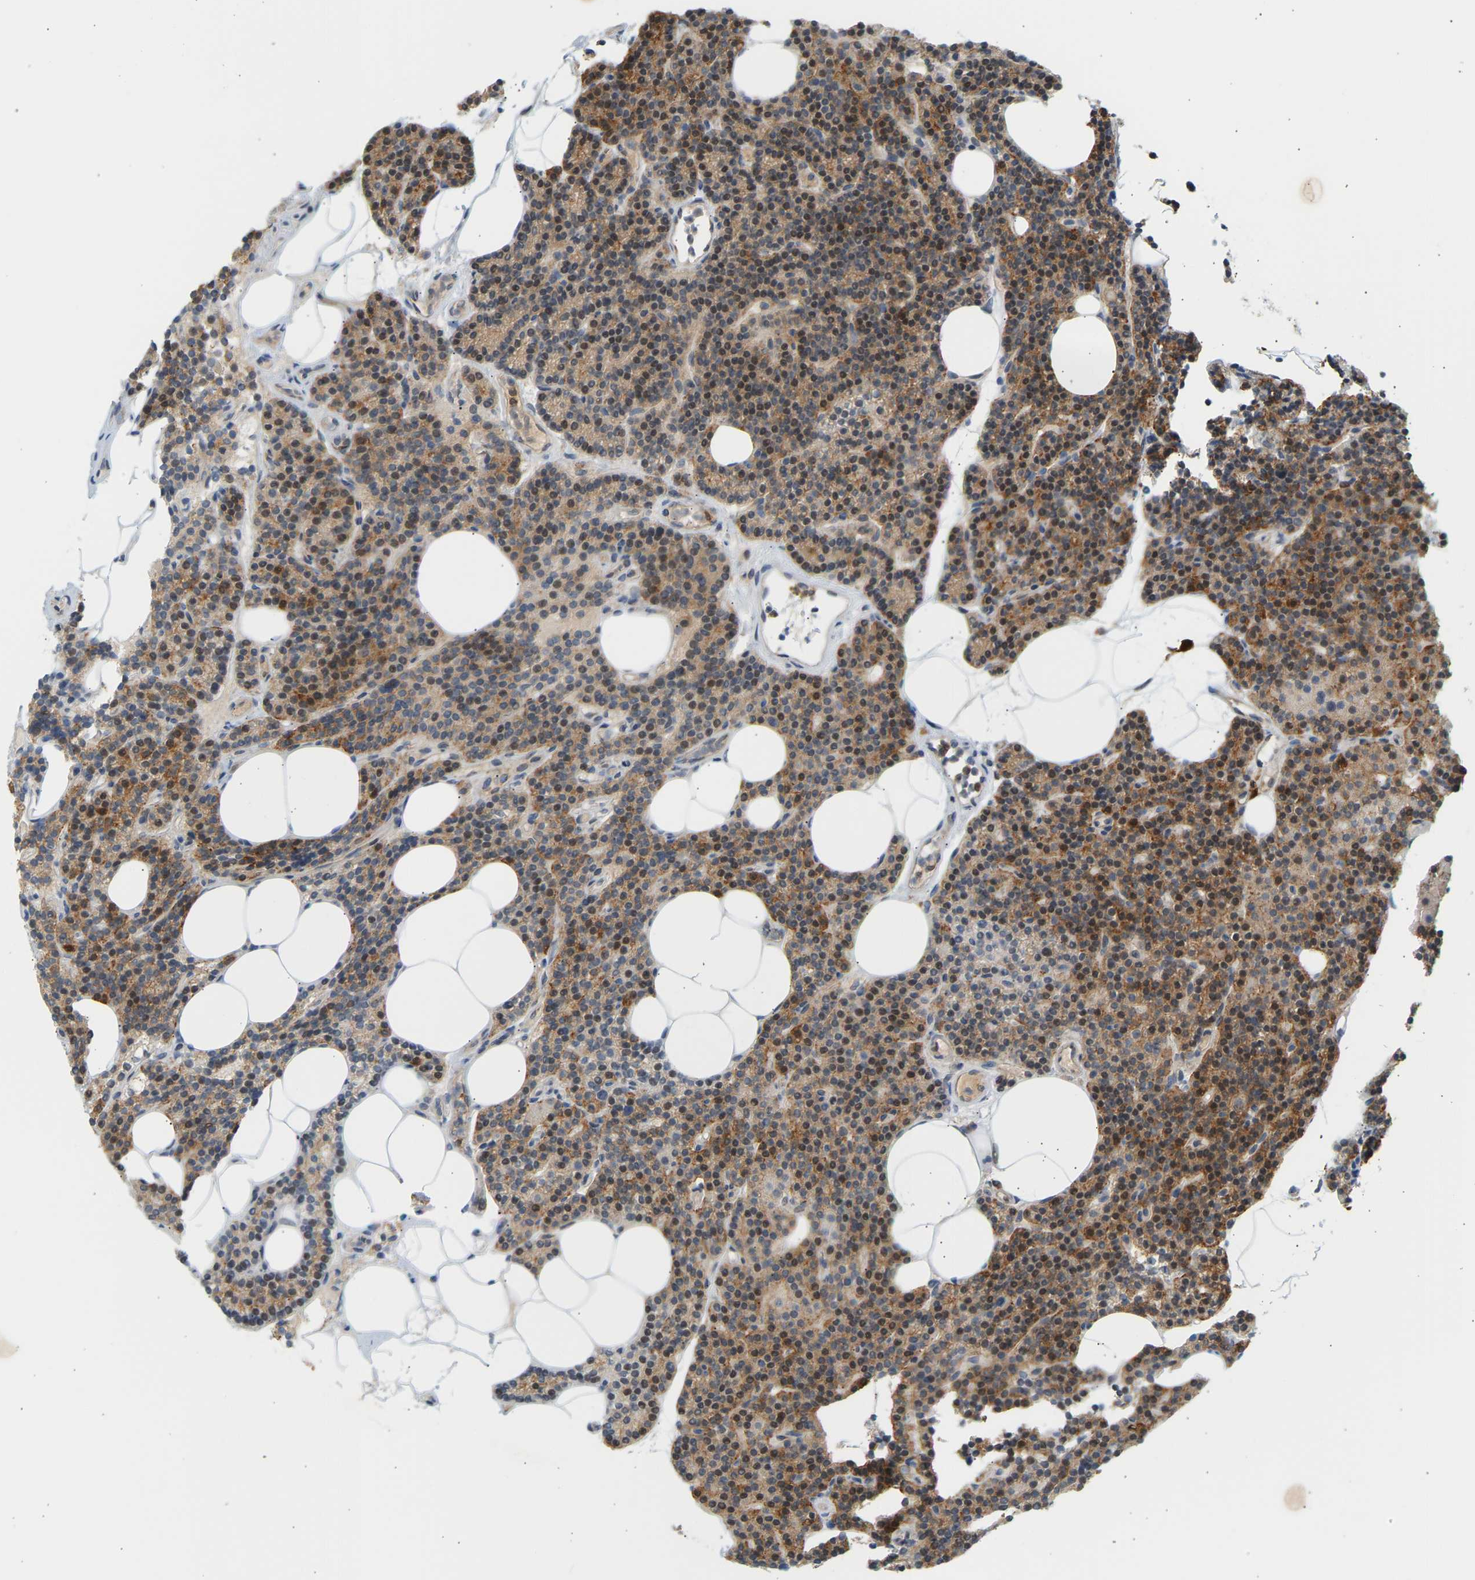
{"staining": {"intensity": "moderate", "quantity": ">75%", "location": "cytoplasmic/membranous"}, "tissue": "parathyroid gland", "cell_type": "Glandular cells", "image_type": "normal", "snomed": [{"axis": "morphology", "description": "Normal tissue, NOS"}, {"axis": "morphology", "description": "Adenoma, NOS"}, {"axis": "topography", "description": "Parathyroid gland"}], "caption": "This histopathology image reveals immunohistochemistry staining of normal parathyroid gland, with medium moderate cytoplasmic/membranous expression in approximately >75% of glandular cells.", "gene": "FNBP1", "patient": {"sex": "female", "age": 43}}